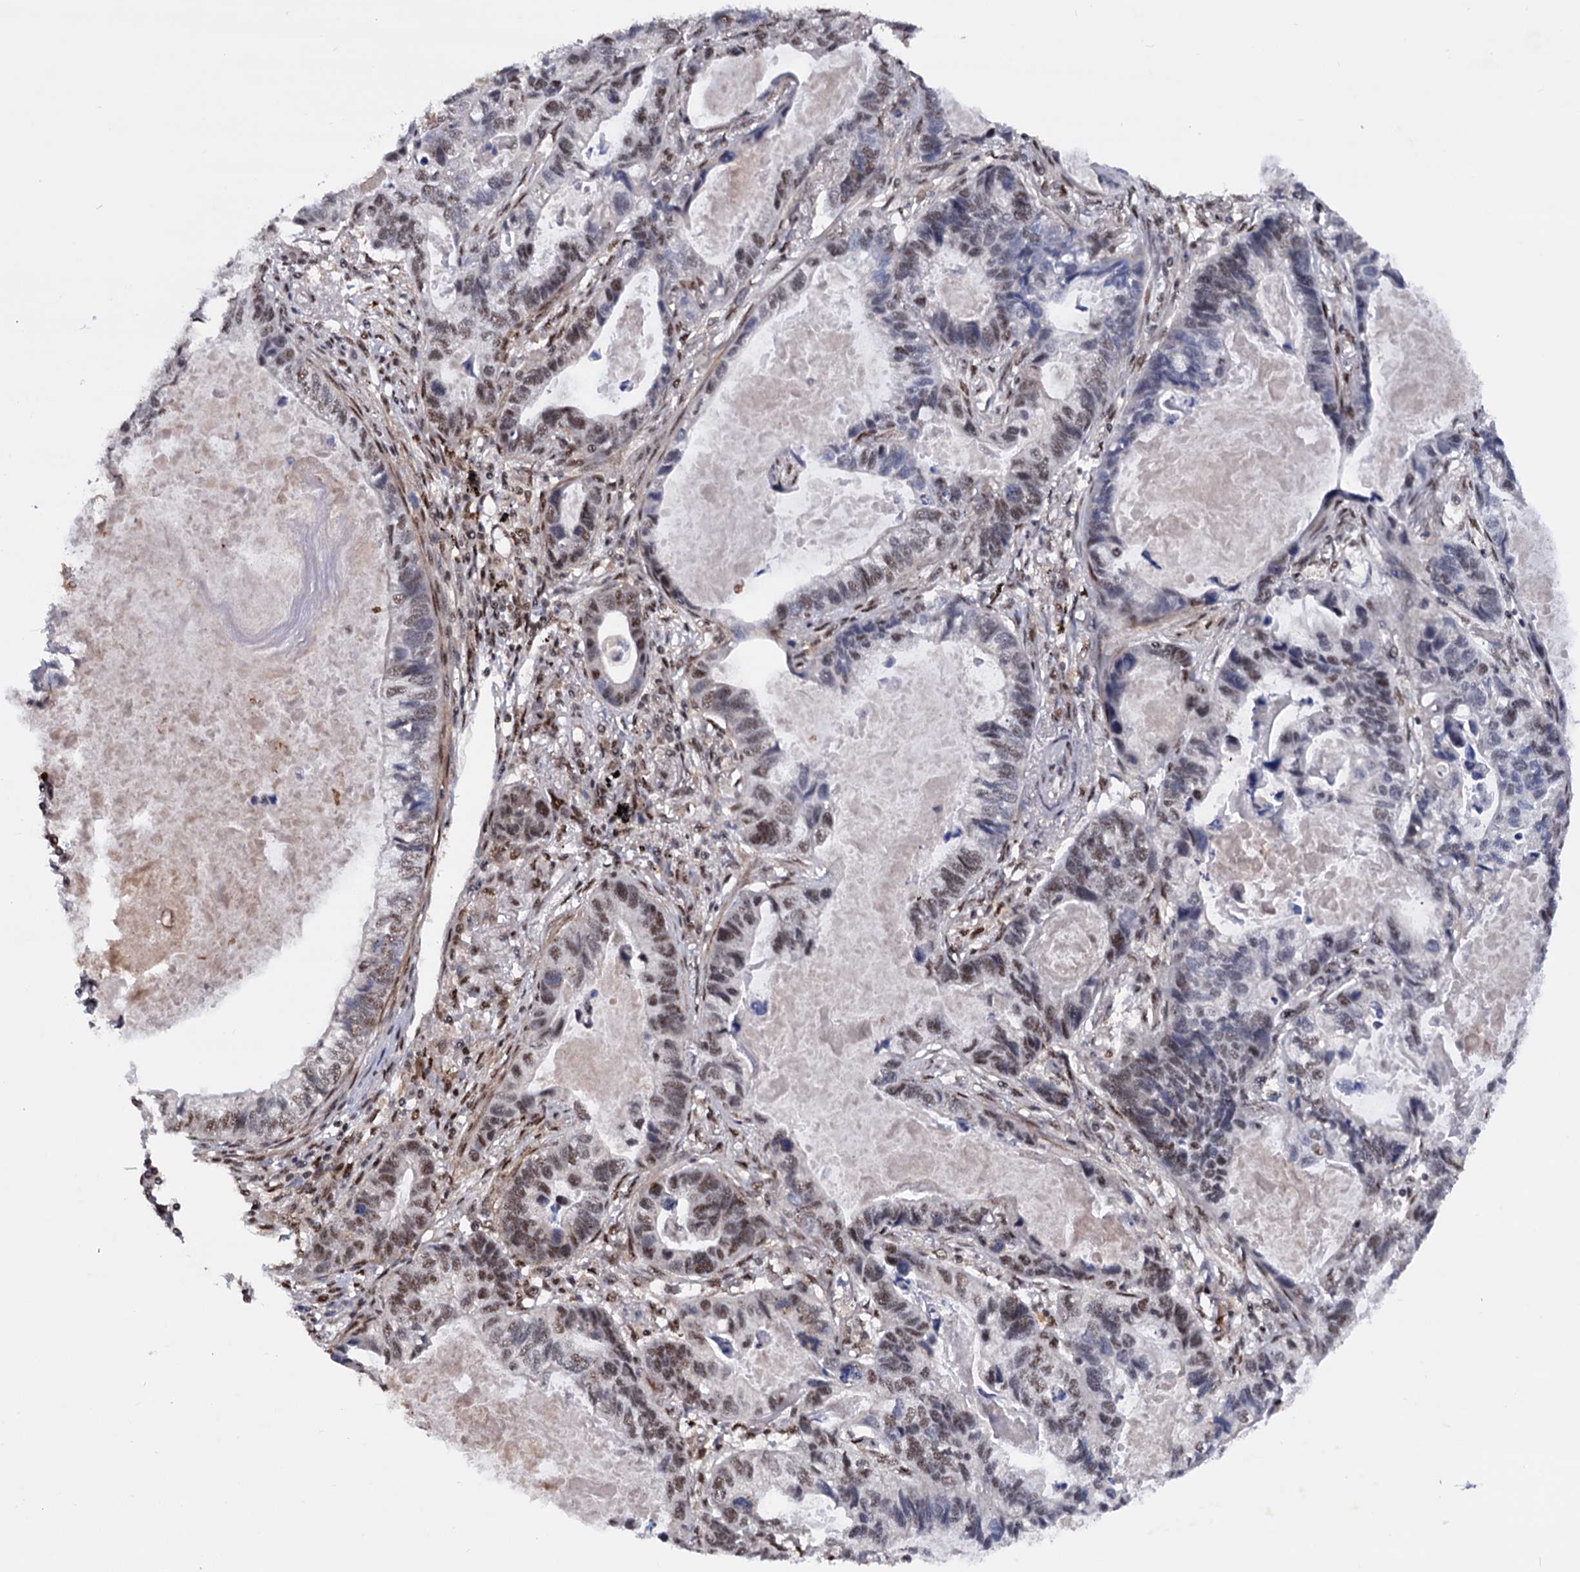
{"staining": {"intensity": "moderate", "quantity": "25%-75%", "location": "nuclear"}, "tissue": "lung cancer", "cell_type": "Tumor cells", "image_type": "cancer", "snomed": [{"axis": "morphology", "description": "Adenocarcinoma, NOS"}, {"axis": "topography", "description": "Lung"}], "caption": "A micrograph of adenocarcinoma (lung) stained for a protein exhibits moderate nuclear brown staining in tumor cells.", "gene": "TBC1D12", "patient": {"sex": "male", "age": 67}}